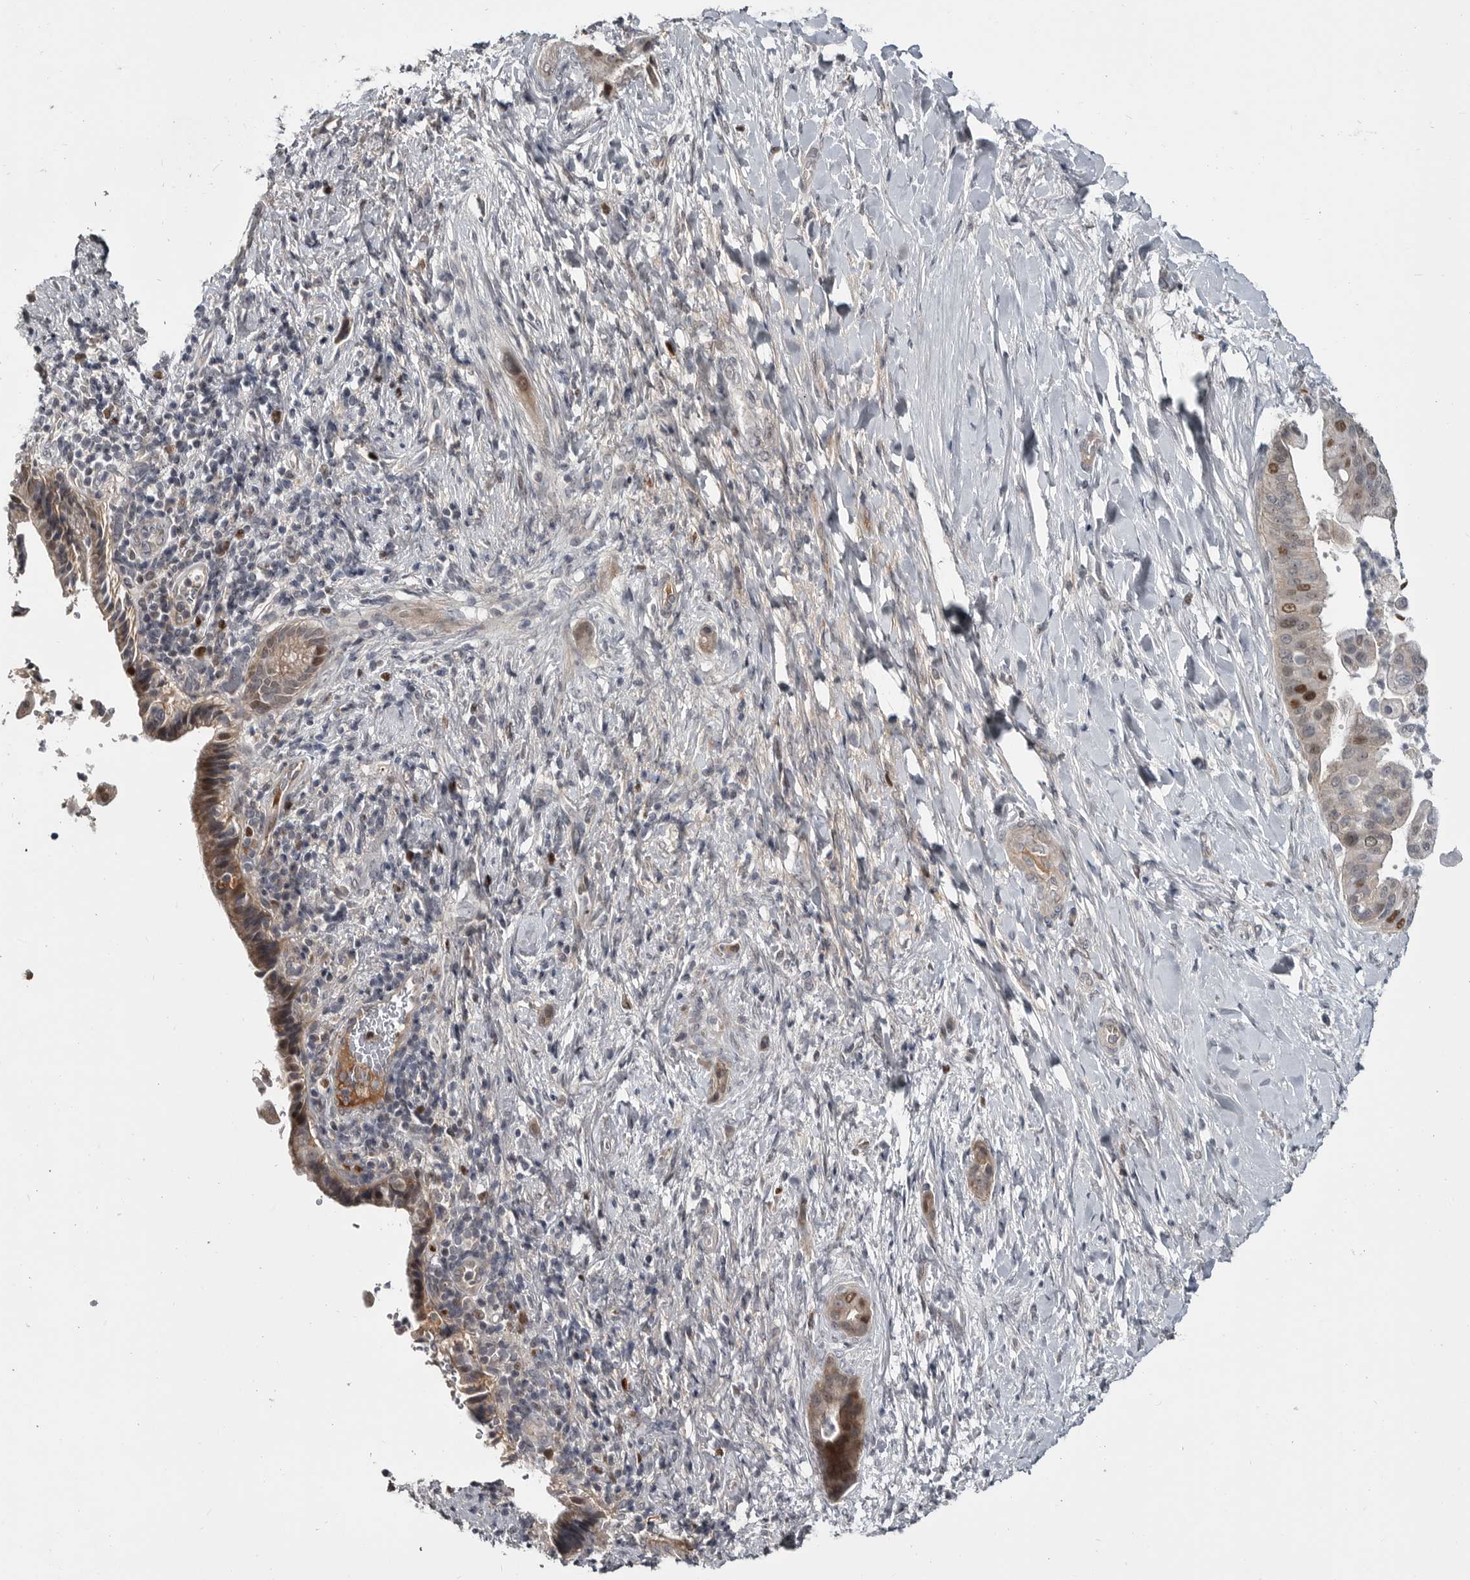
{"staining": {"intensity": "moderate", "quantity": "<25%", "location": "nuclear"}, "tissue": "liver cancer", "cell_type": "Tumor cells", "image_type": "cancer", "snomed": [{"axis": "morphology", "description": "Cholangiocarcinoma"}, {"axis": "topography", "description": "Liver"}], "caption": "Liver cancer stained with a protein marker demonstrates moderate staining in tumor cells.", "gene": "ZNF277", "patient": {"sex": "female", "age": 54}}